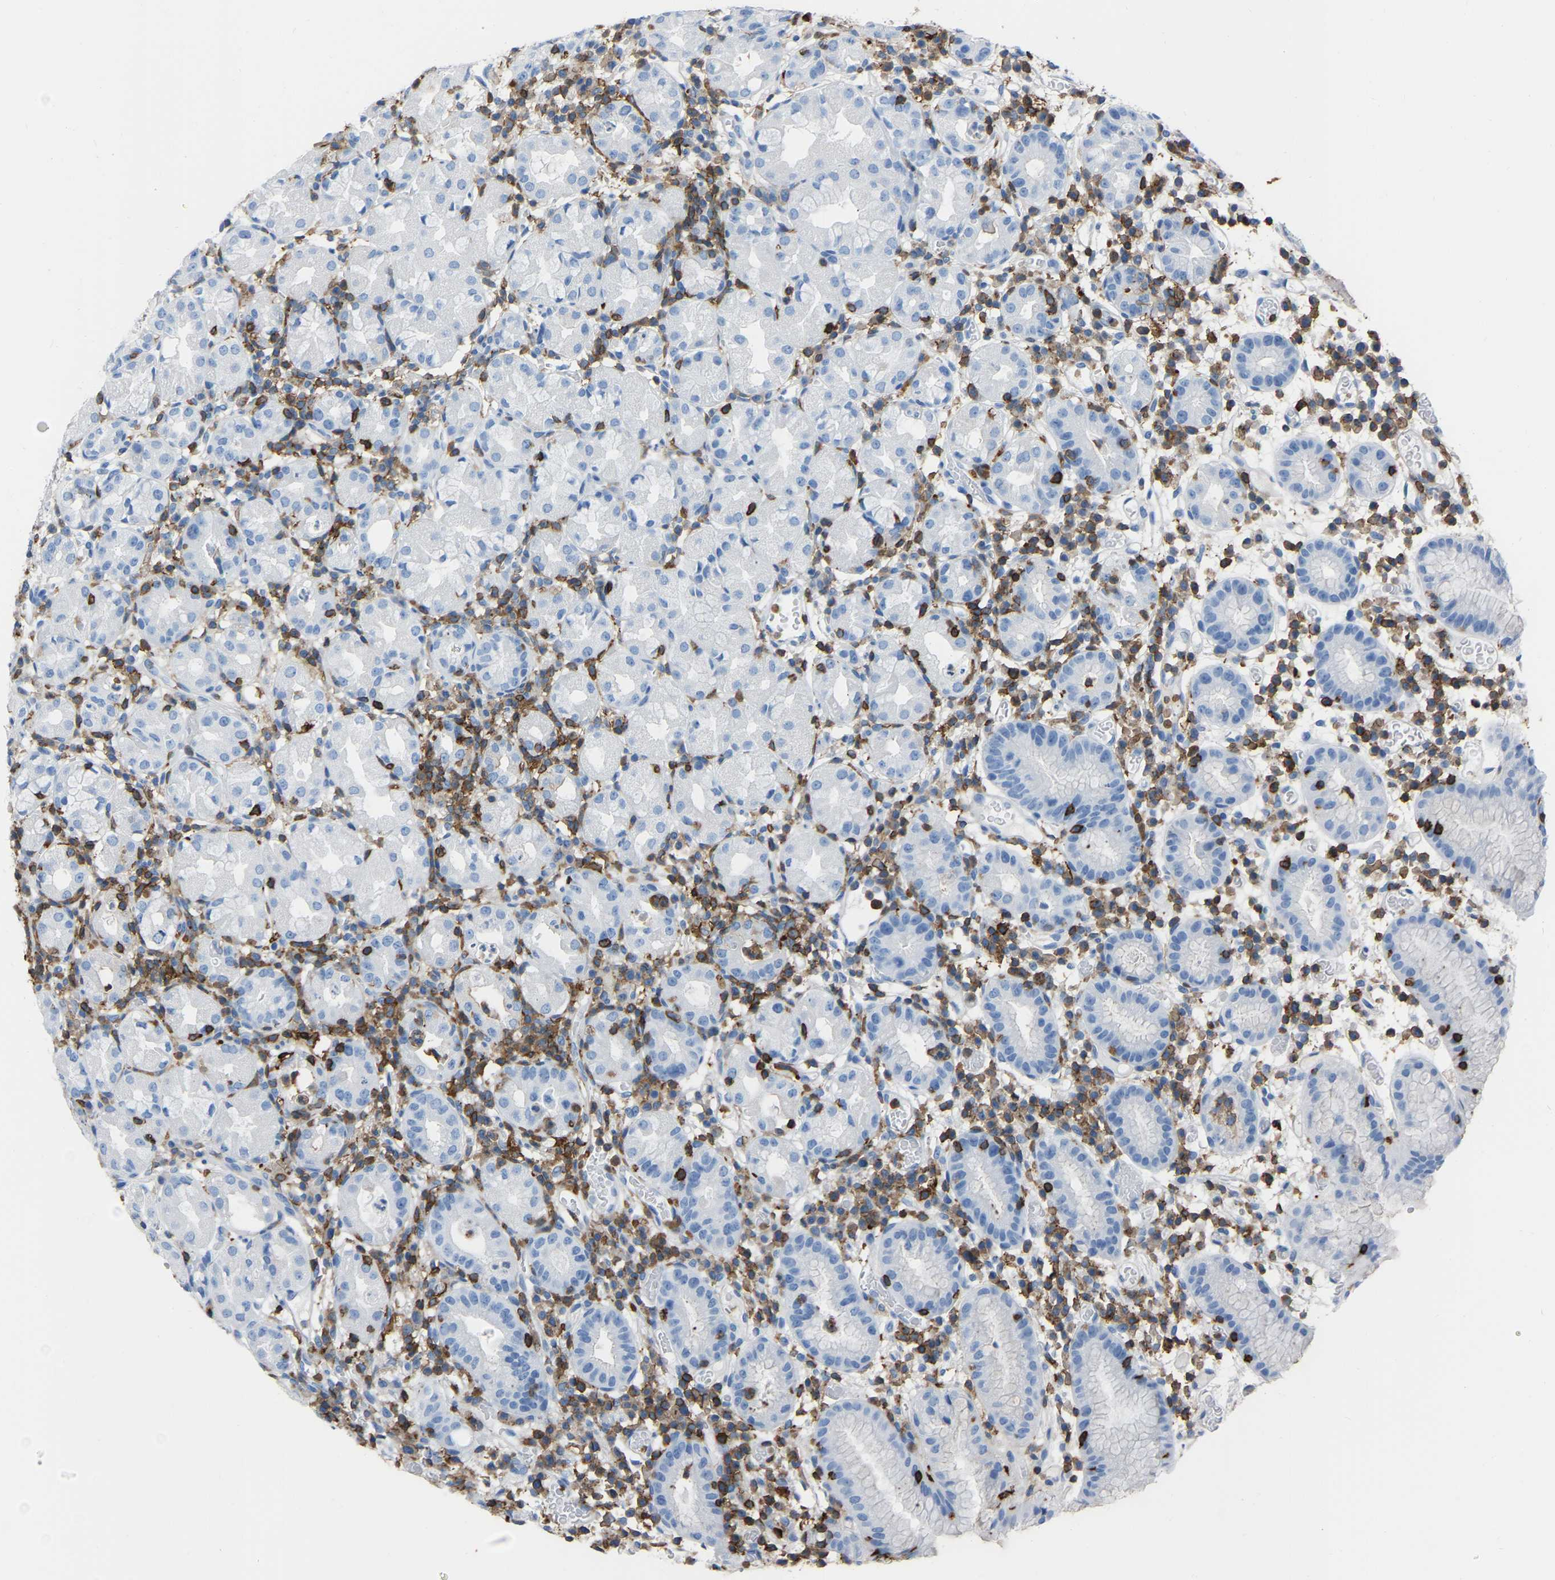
{"staining": {"intensity": "negative", "quantity": "none", "location": "none"}, "tissue": "stomach", "cell_type": "Glandular cells", "image_type": "normal", "snomed": [{"axis": "morphology", "description": "Normal tissue, NOS"}, {"axis": "topography", "description": "Stomach"}, {"axis": "topography", "description": "Stomach, lower"}], "caption": "Immunohistochemistry micrograph of normal stomach stained for a protein (brown), which reveals no expression in glandular cells.", "gene": "LSP1", "patient": {"sex": "female", "age": 75}}